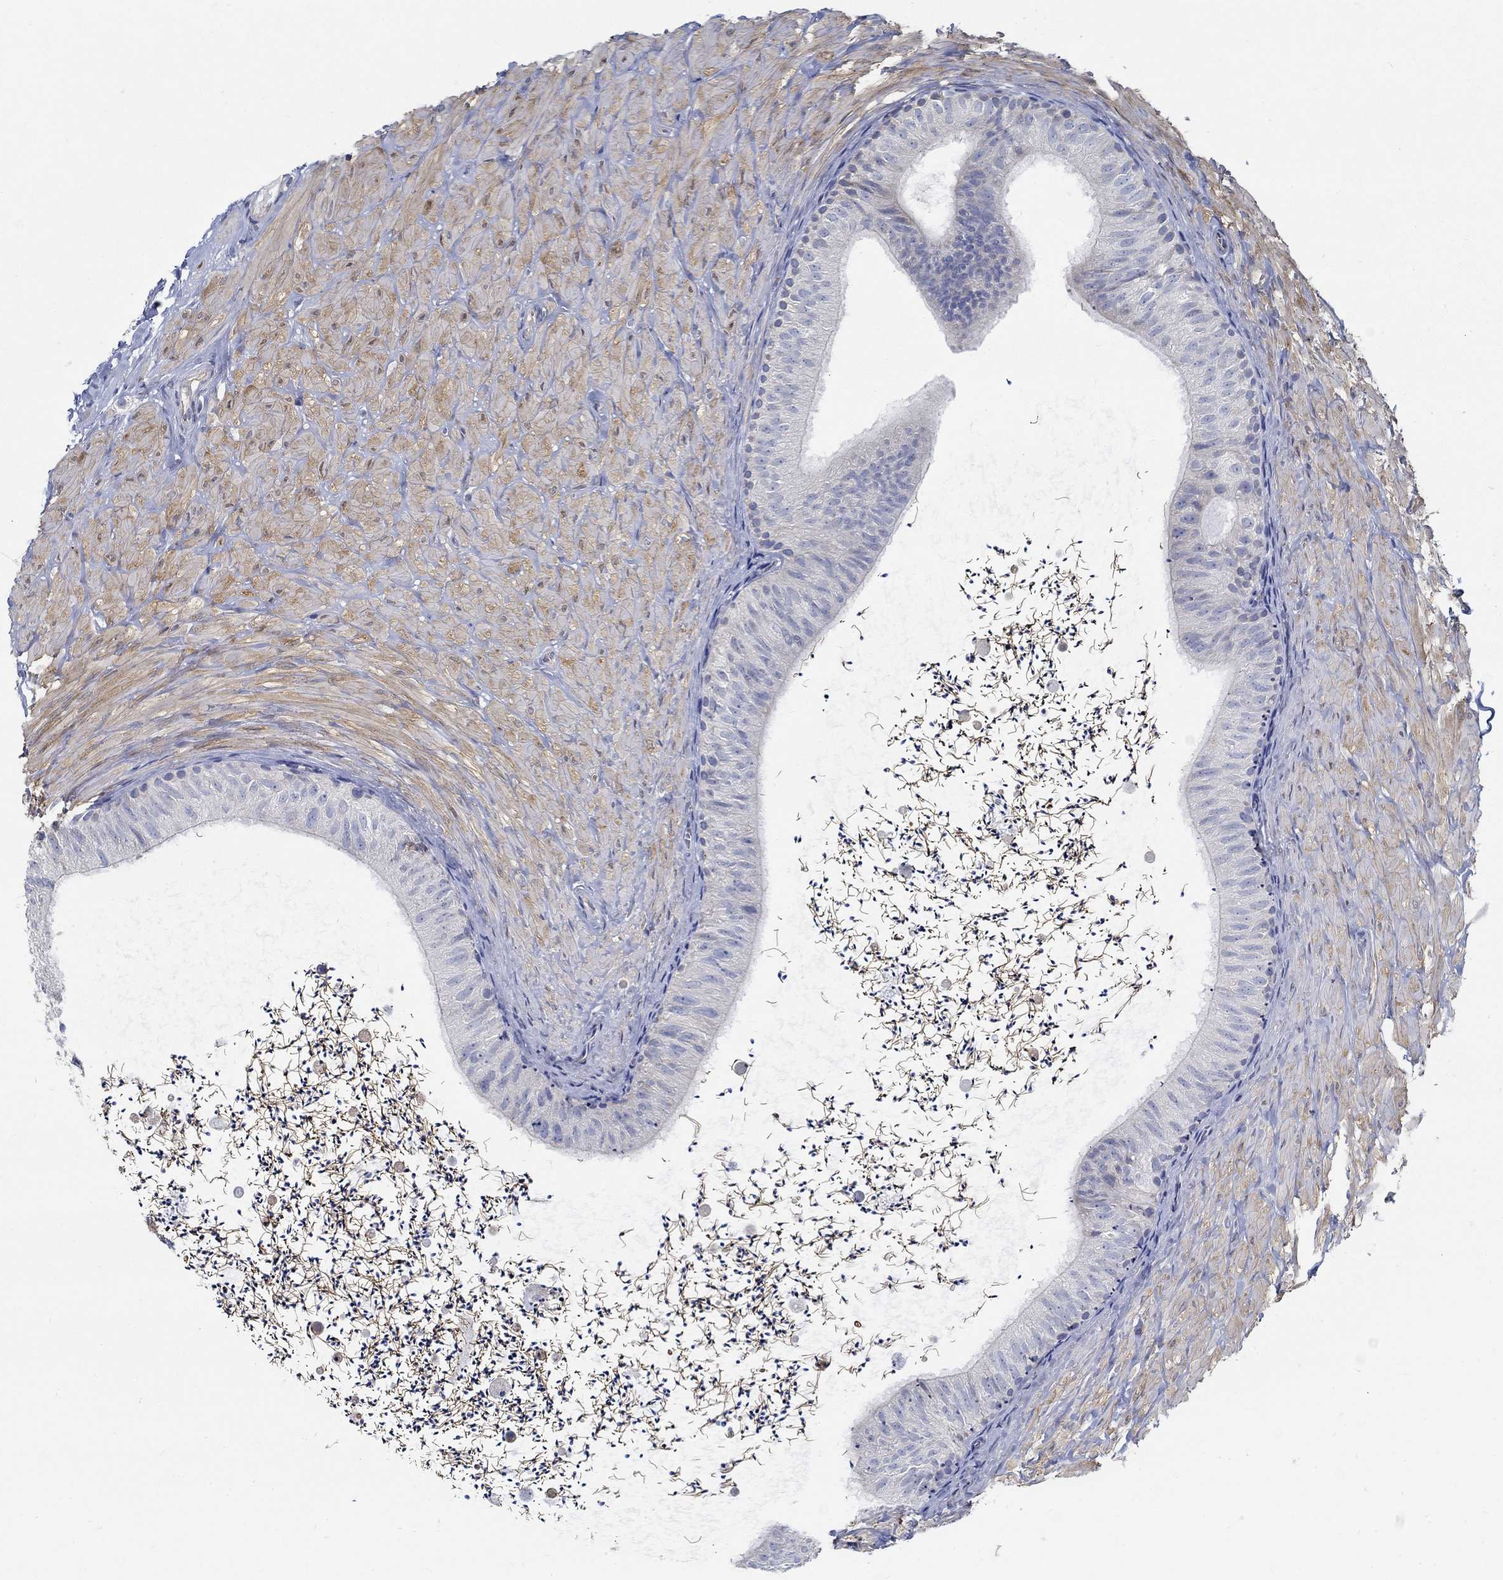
{"staining": {"intensity": "negative", "quantity": "none", "location": "none"}, "tissue": "epididymis", "cell_type": "Glandular cells", "image_type": "normal", "snomed": [{"axis": "morphology", "description": "Normal tissue, NOS"}, {"axis": "topography", "description": "Epididymis"}], "caption": "DAB (3,3'-diaminobenzidine) immunohistochemical staining of normal epididymis exhibits no significant positivity in glandular cells.", "gene": "C15orf39", "patient": {"sex": "male", "age": 32}}